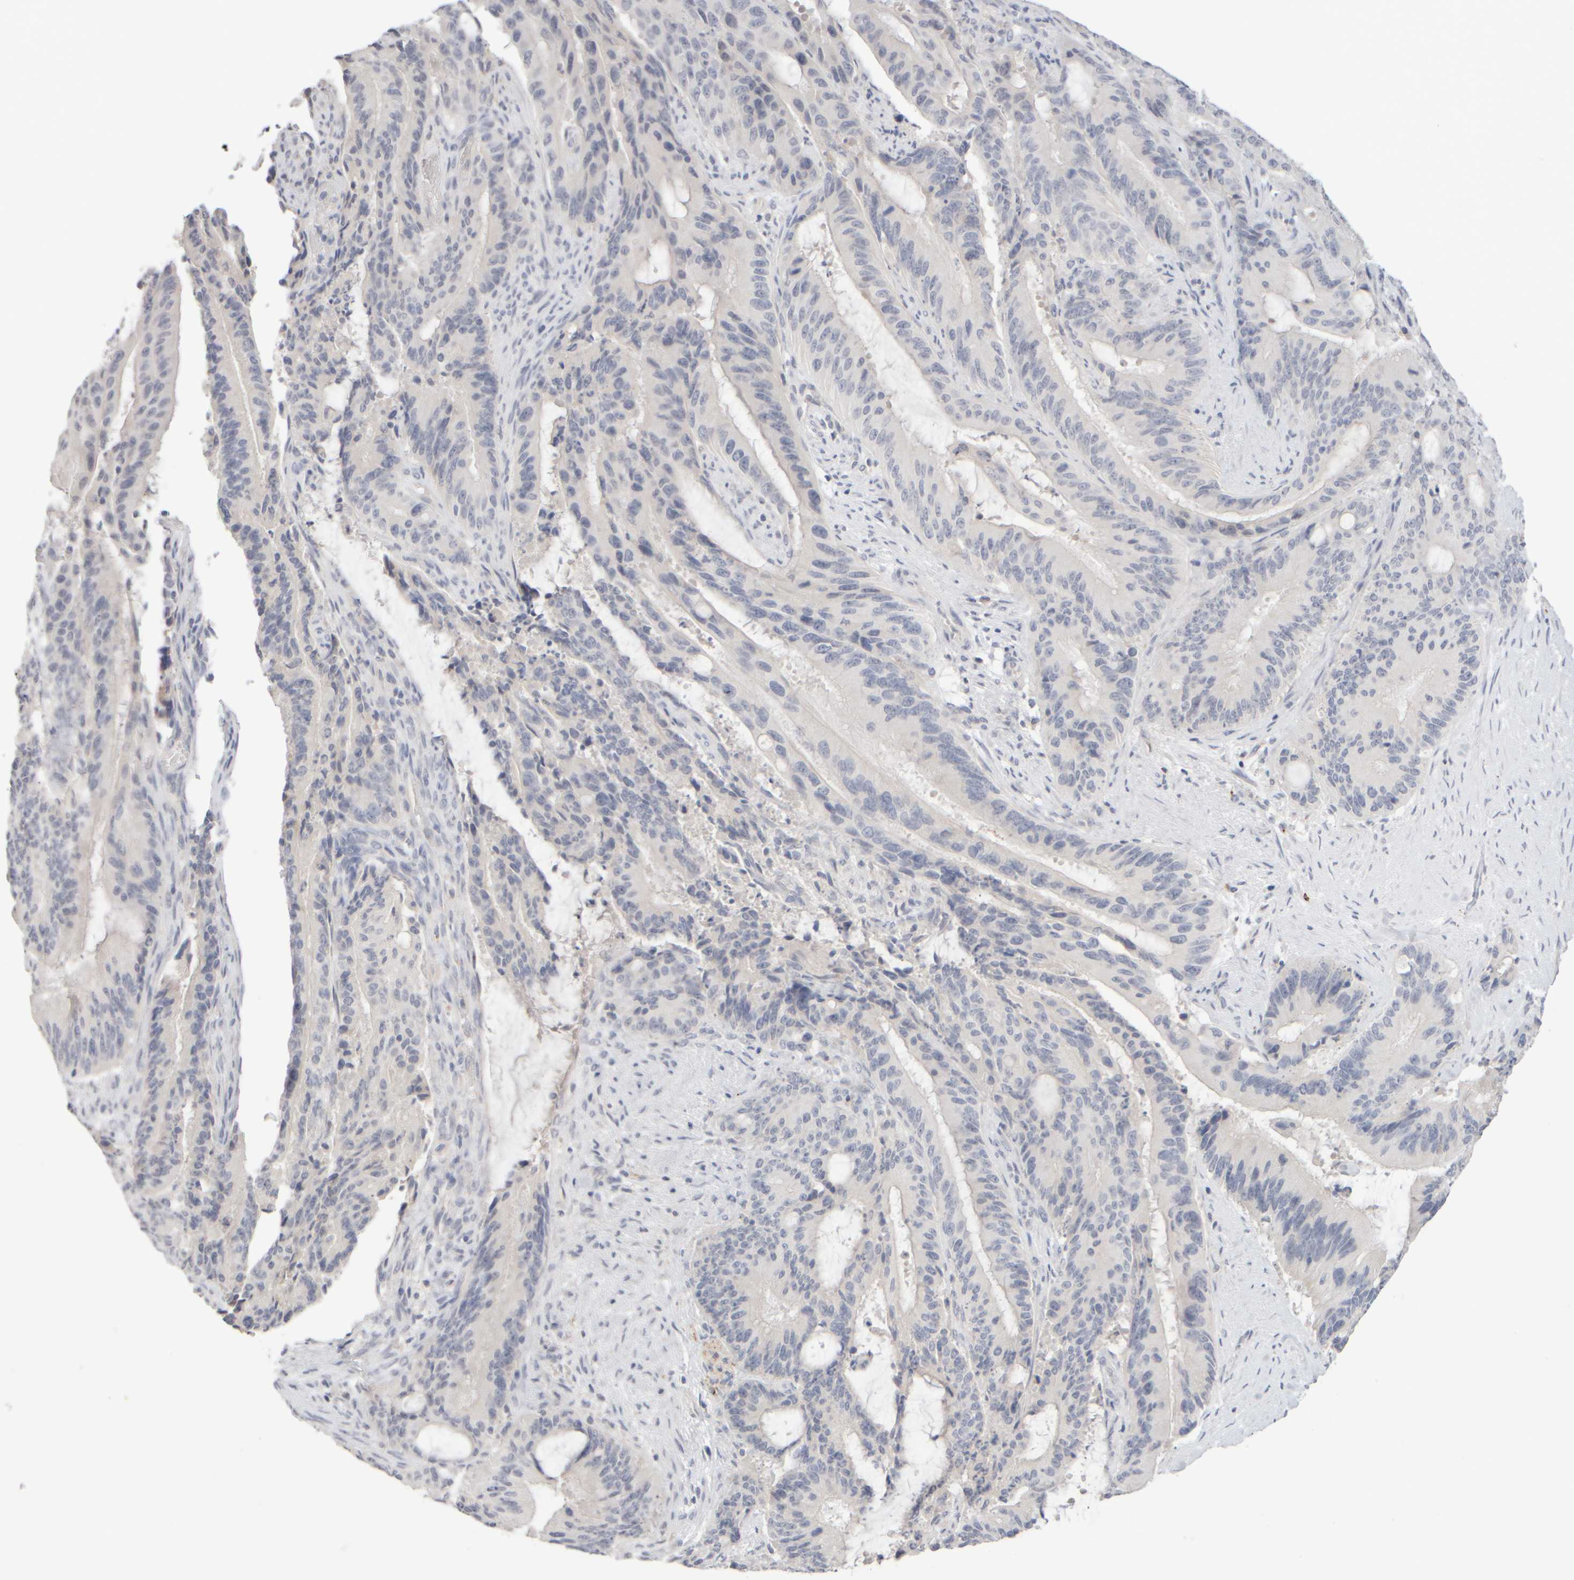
{"staining": {"intensity": "negative", "quantity": "none", "location": "none"}, "tissue": "liver cancer", "cell_type": "Tumor cells", "image_type": "cancer", "snomed": [{"axis": "morphology", "description": "Normal tissue, NOS"}, {"axis": "morphology", "description": "Cholangiocarcinoma"}, {"axis": "topography", "description": "Liver"}, {"axis": "topography", "description": "Peripheral nerve tissue"}], "caption": "This is an IHC image of human liver cholangiocarcinoma. There is no expression in tumor cells.", "gene": "ZNF112", "patient": {"sex": "female", "age": 73}}